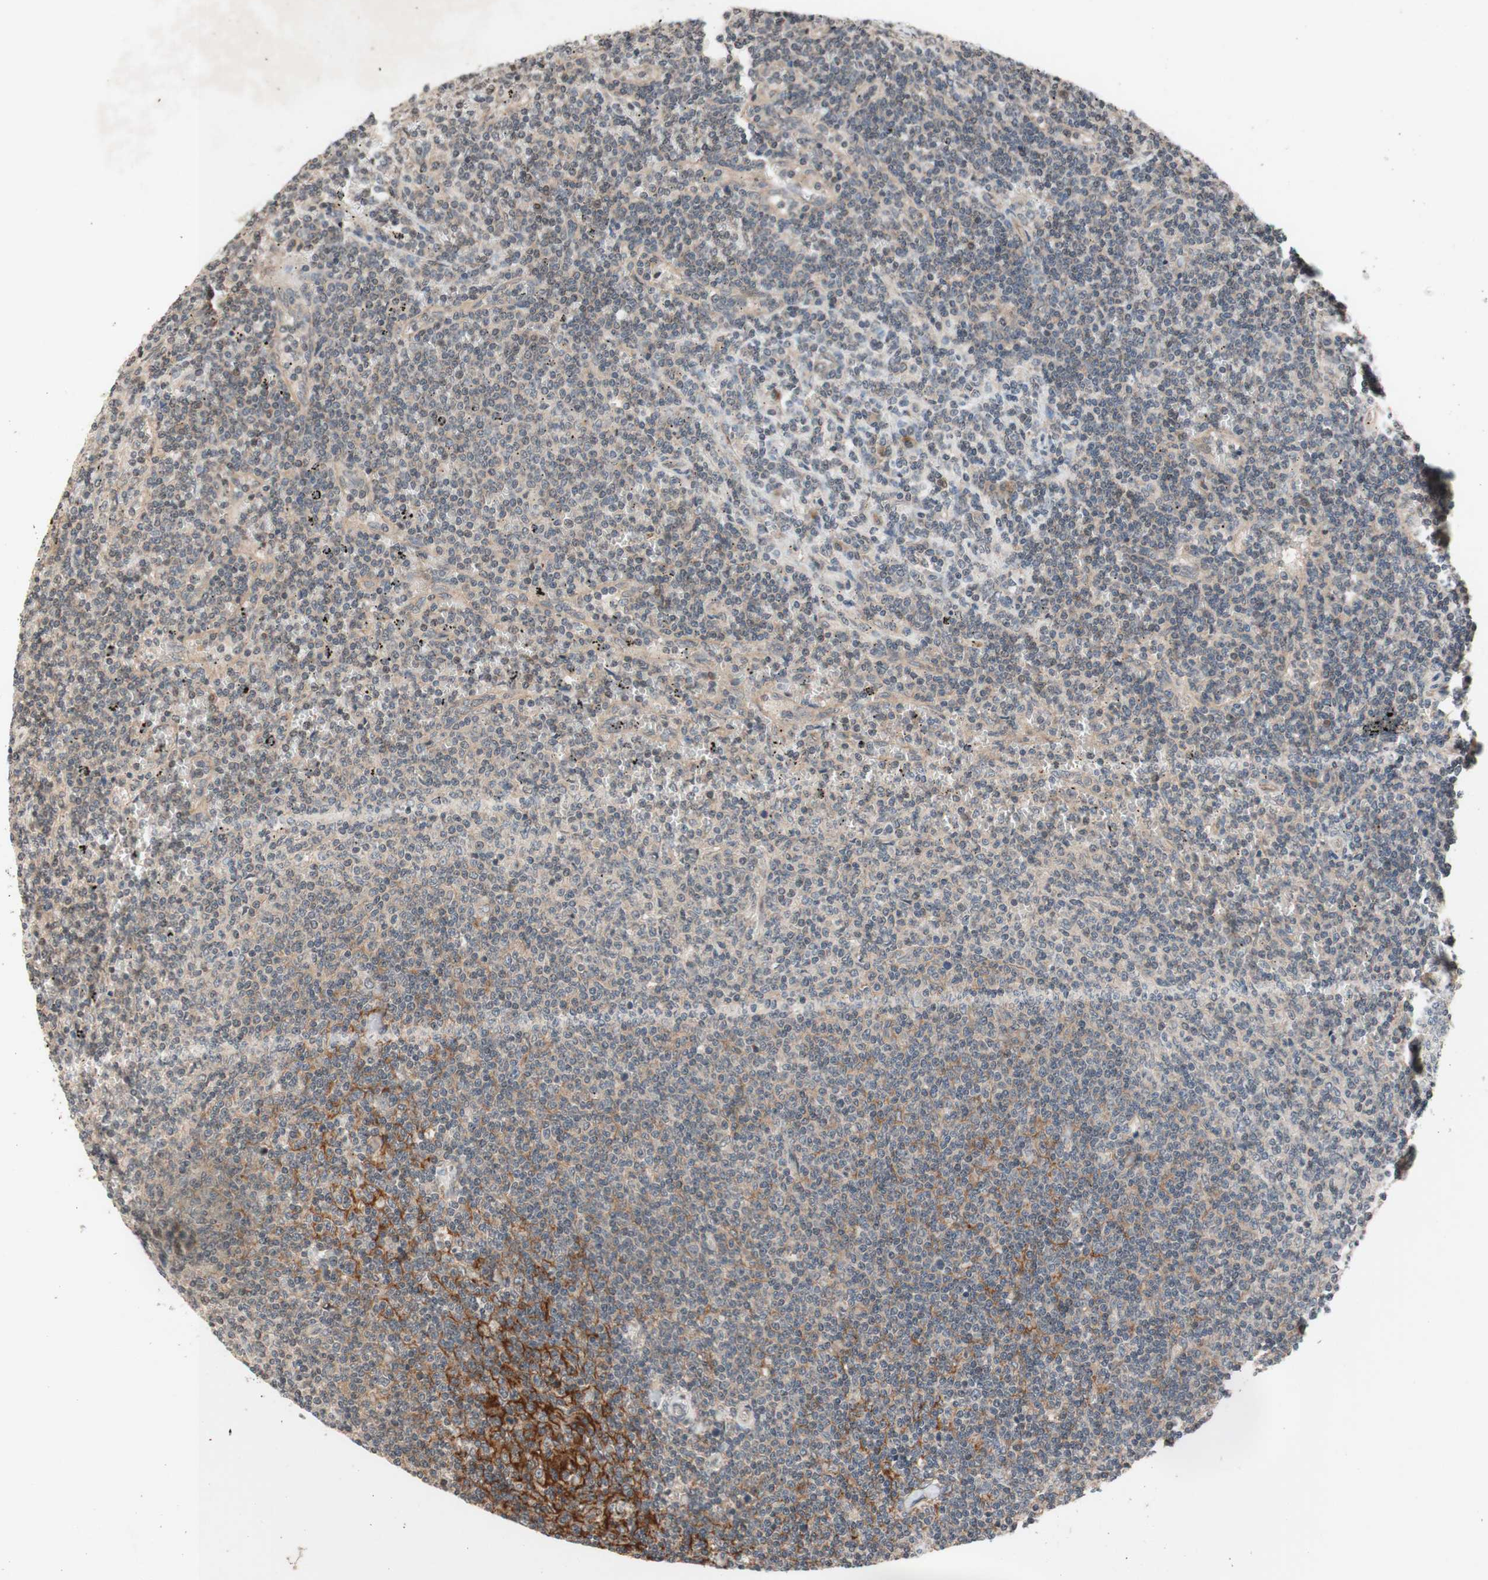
{"staining": {"intensity": "weak", "quantity": "25%-75%", "location": "cytoplasmic/membranous"}, "tissue": "lymphoma", "cell_type": "Tumor cells", "image_type": "cancer", "snomed": [{"axis": "morphology", "description": "Malignant lymphoma, non-Hodgkin's type, Low grade"}, {"axis": "topography", "description": "Spleen"}], "caption": "This micrograph displays immunohistochemistry (IHC) staining of low-grade malignant lymphoma, non-Hodgkin's type, with low weak cytoplasmic/membranous expression in approximately 25%-75% of tumor cells.", "gene": "CD55", "patient": {"sex": "female", "age": 50}}